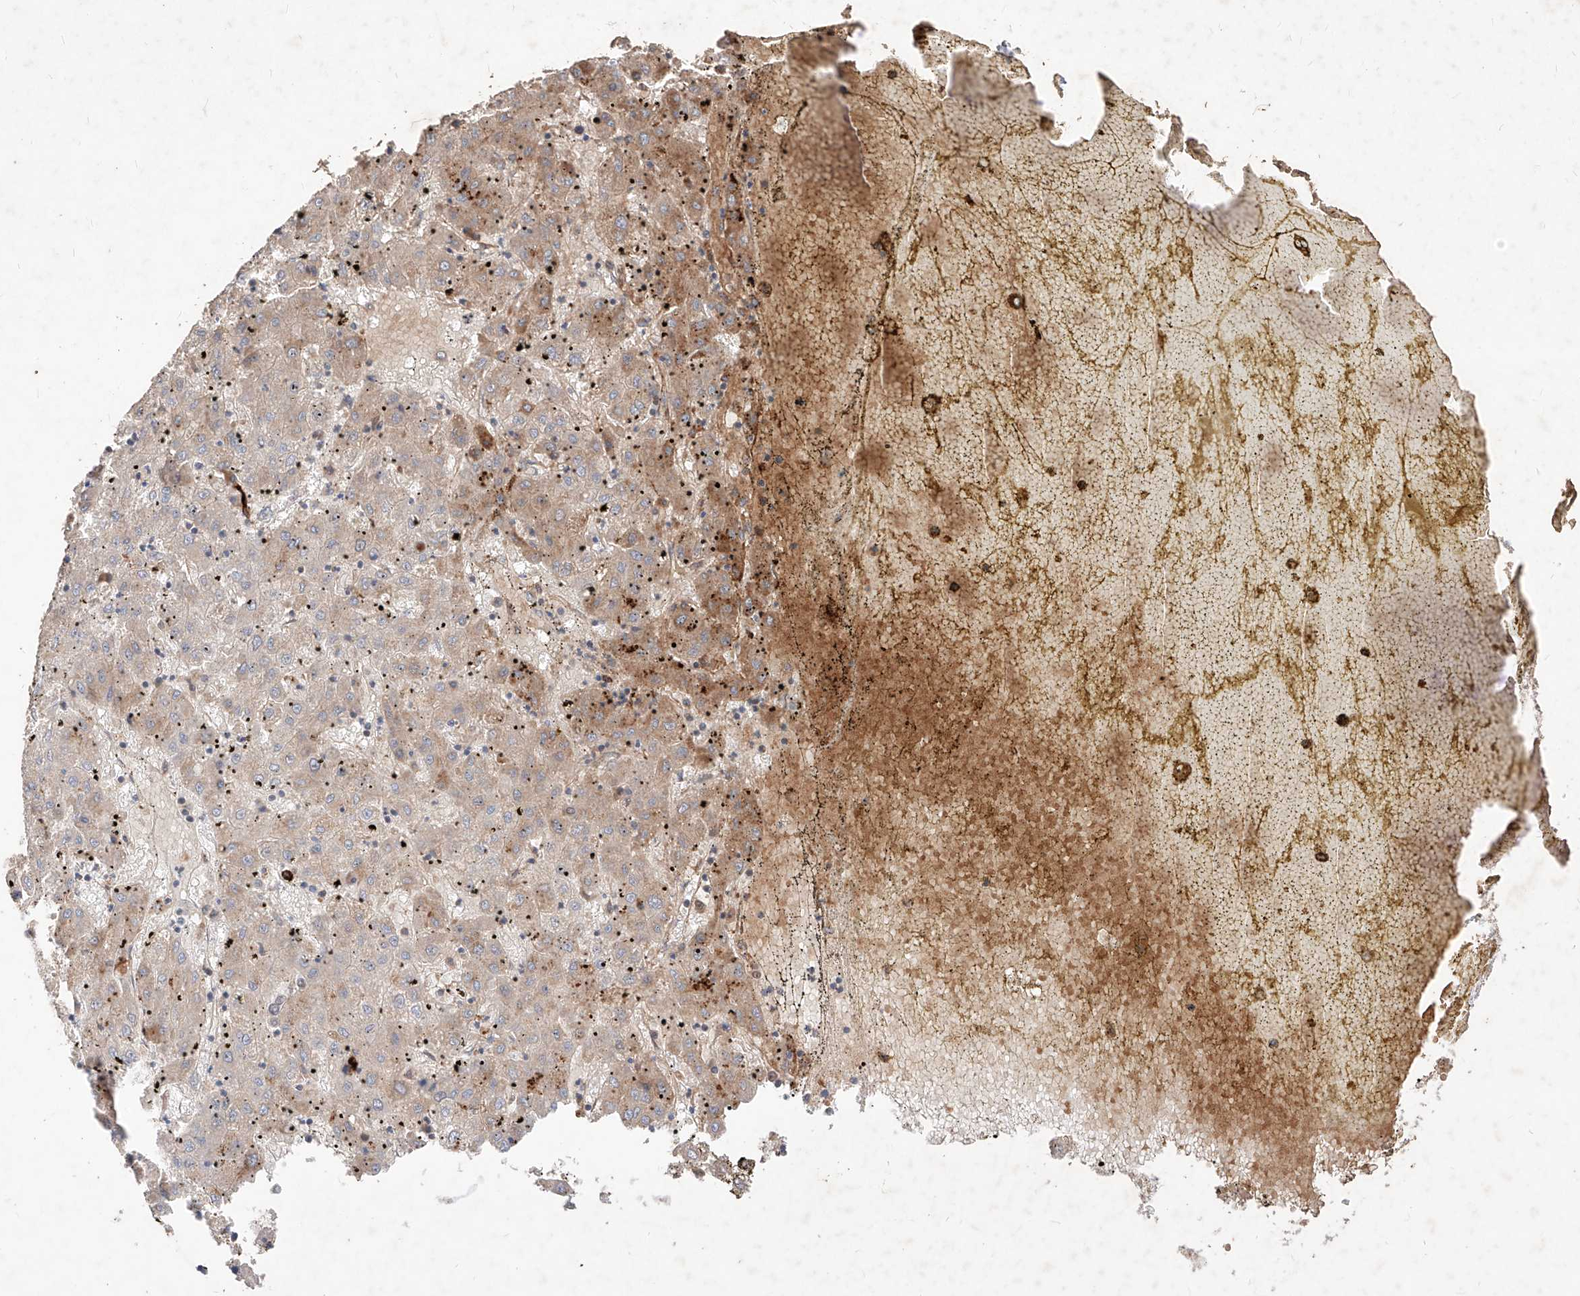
{"staining": {"intensity": "weak", "quantity": "25%-75%", "location": "cytoplasmic/membranous"}, "tissue": "liver cancer", "cell_type": "Tumor cells", "image_type": "cancer", "snomed": [{"axis": "morphology", "description": "Carcinoma, Hepatocellular, NOS"}, {"axis": "topography", "description": "Liver"}], "caption": "Immunohistochemistry (IHC) of liver cancer shows low levels of weak cytoplasmic/membranous positivity in about 25%-75% of tumor cells.", "gene": "TSNAX", "patient": {"sex": "male", "age": 72}}